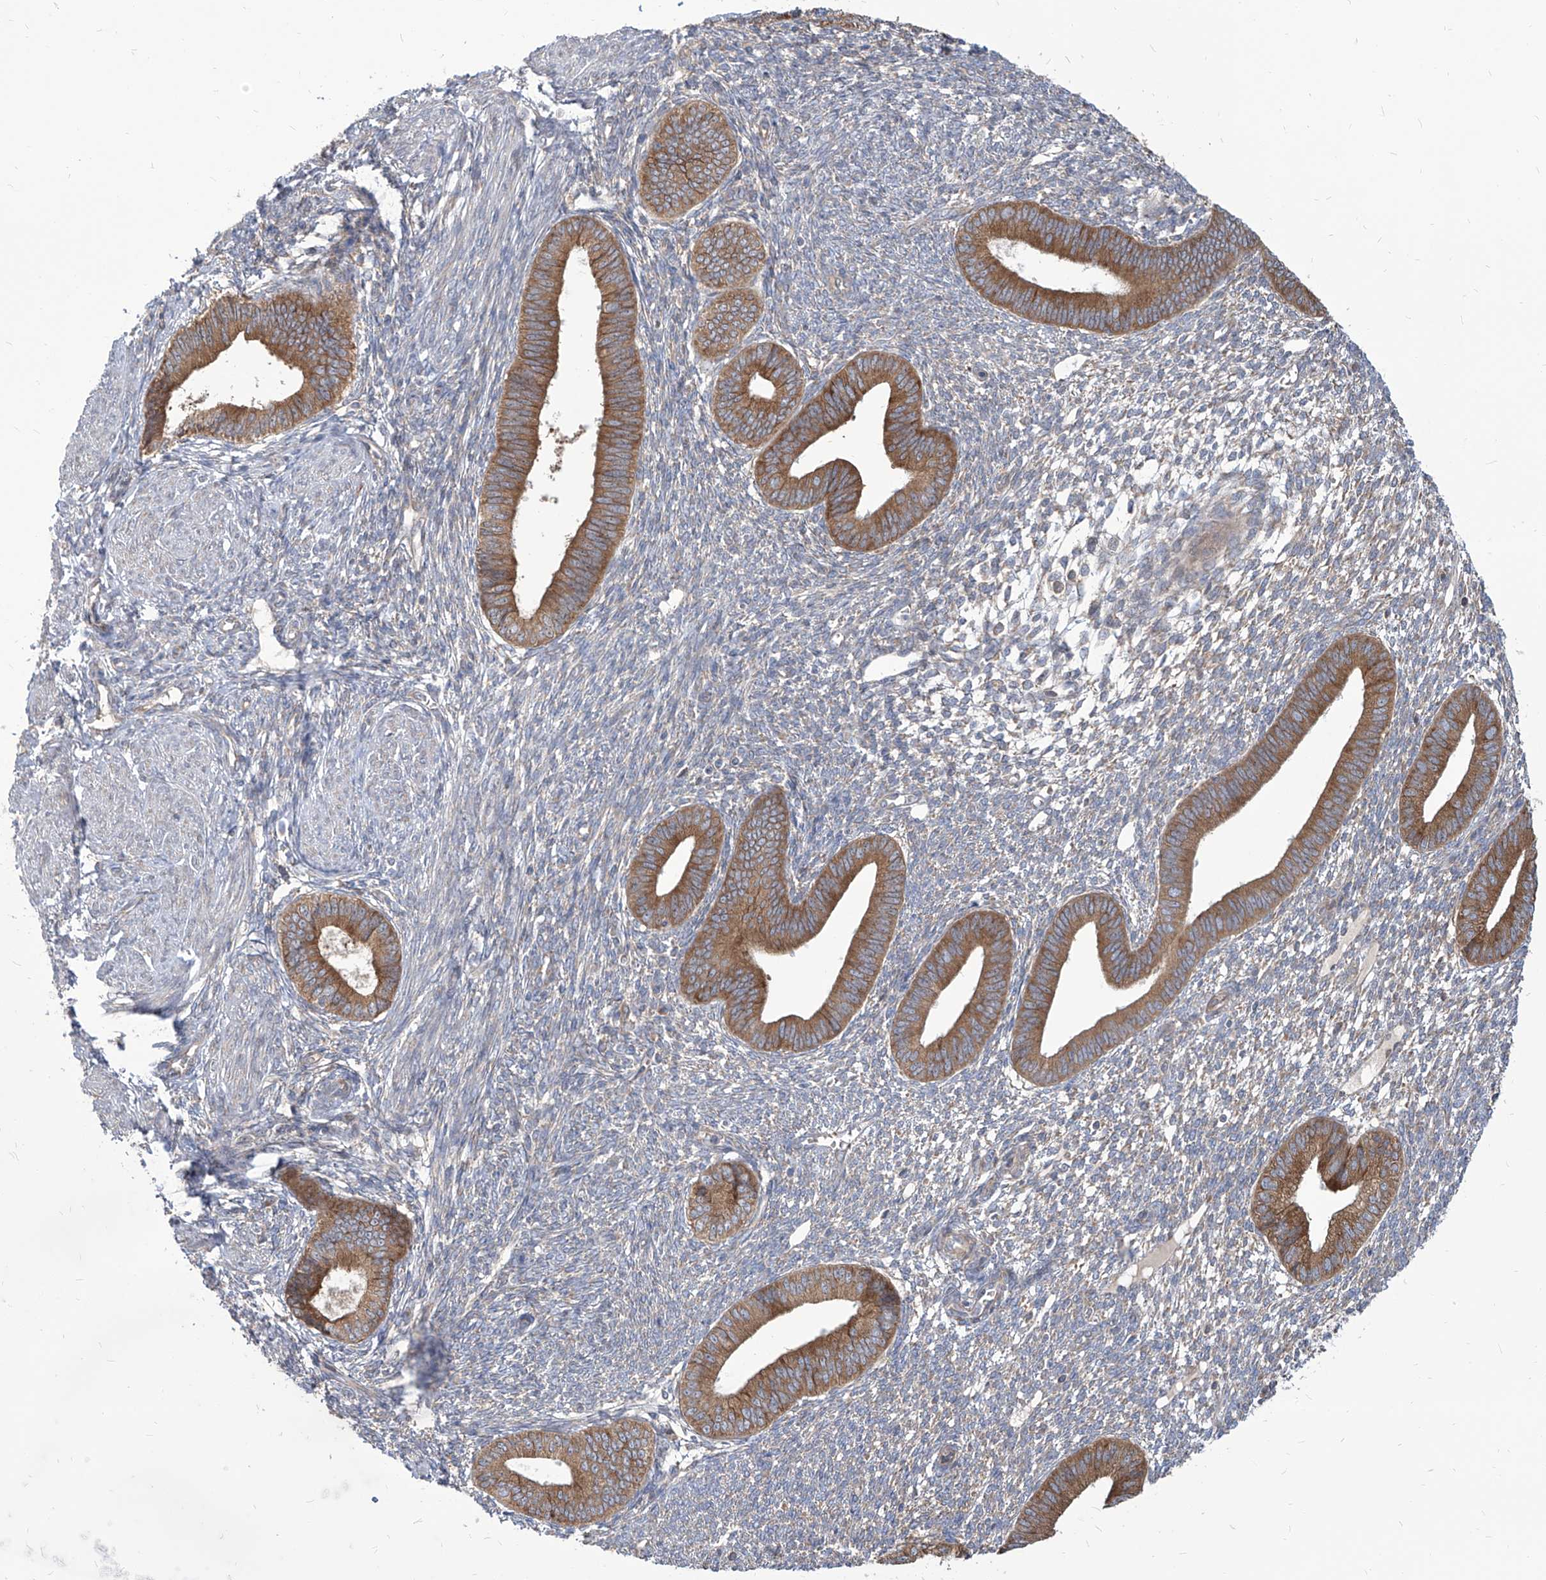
{"staining": {"intensity": "negative", "quantity": "none", "location": "none"}, "tissue": "endometrium", "cell_type": "Cells in endometrial stroma", "image_type": "normal", "snomed": [{"axis": "morphology", "description": "Normal tissue, NOS"}, {"axis": "topography", "description": "Endometrium"}], "caption": "This is an IHC histopathology image of unremarkable endometrium. There is no staining in cells in endometrial stroma.", "gene": "FAM83B", "patient": {"sex": "female", "age": 46}}